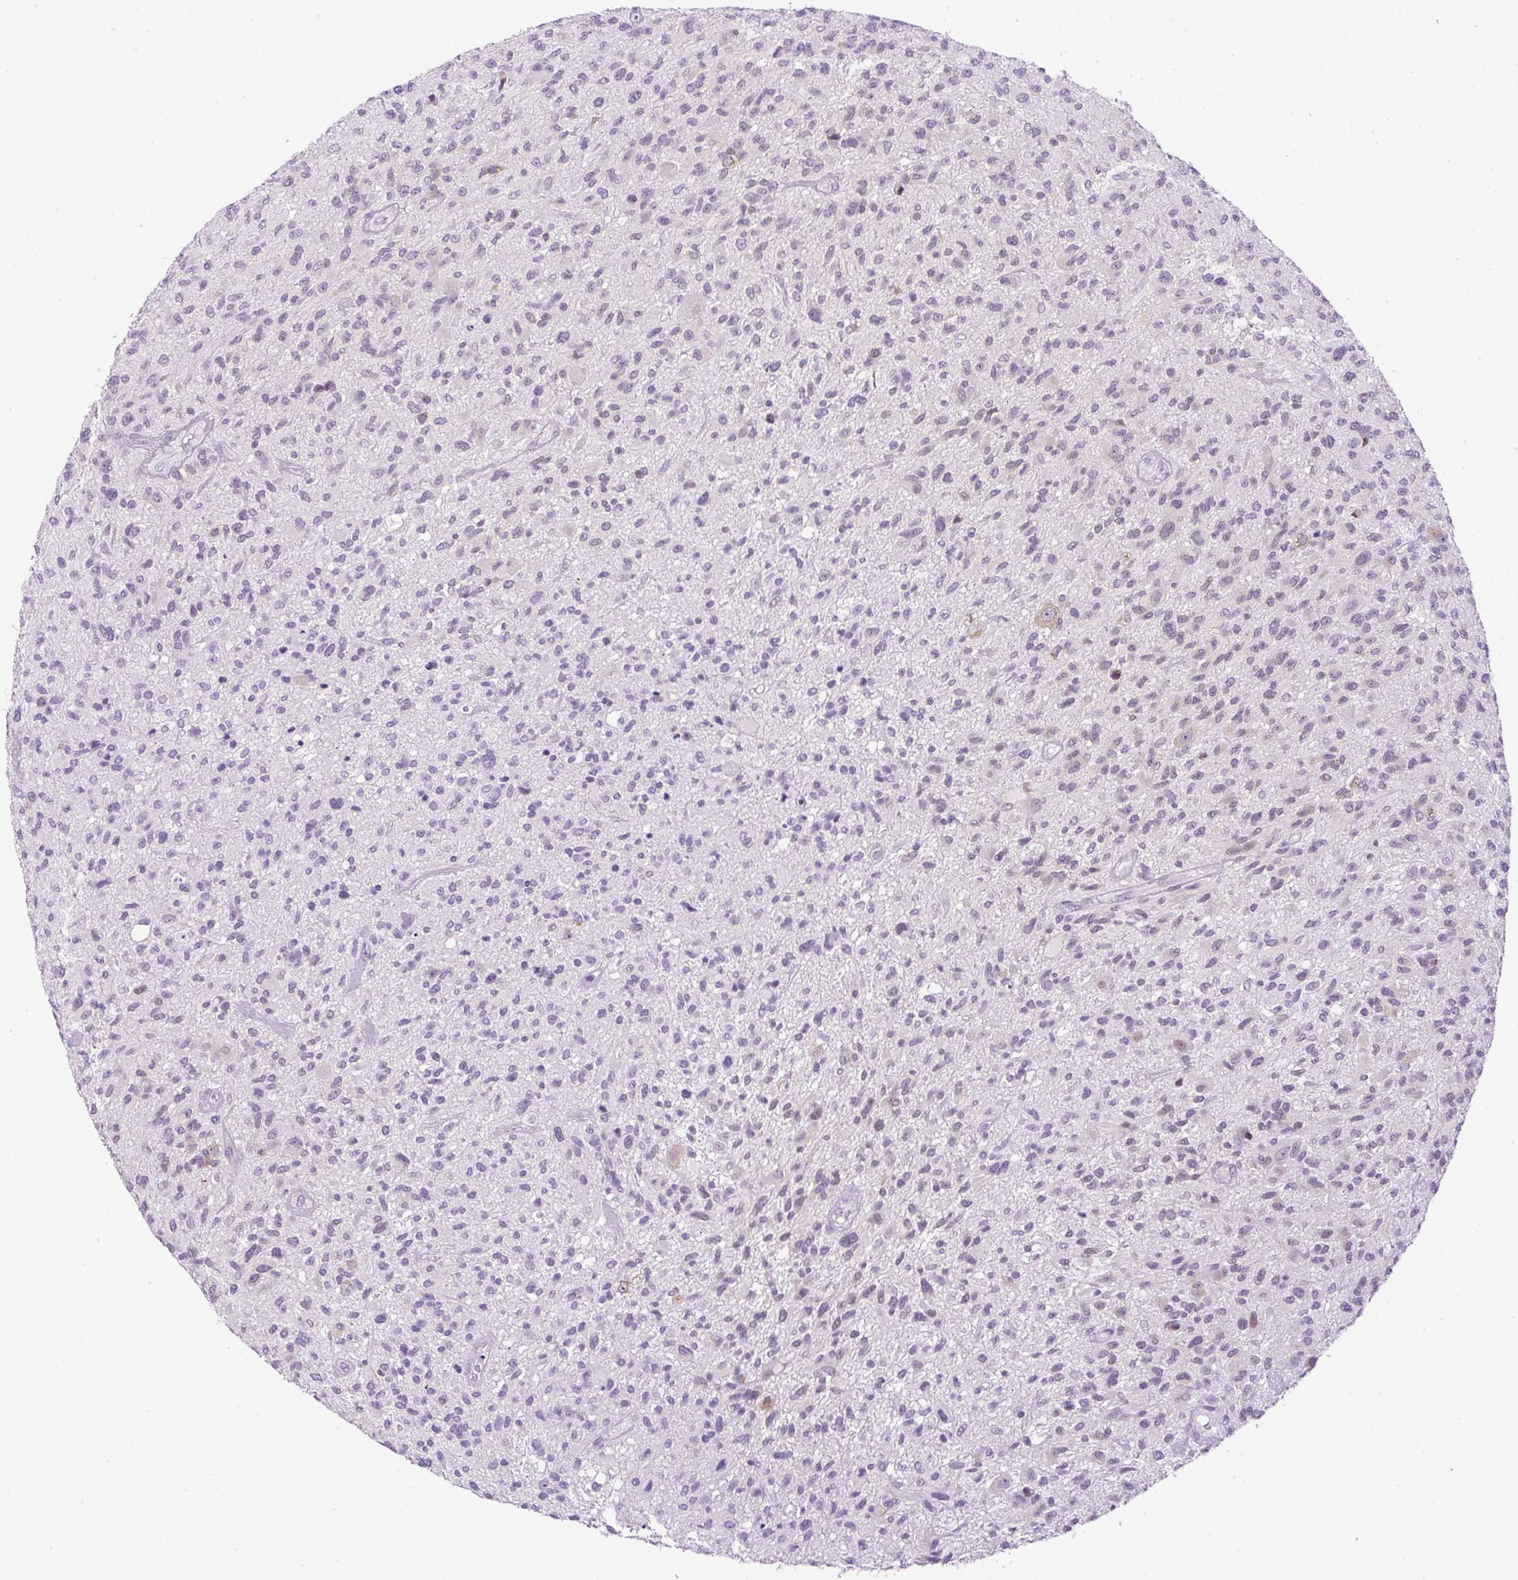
{"staining": {"intensity": "negative", "quantity": "none", "location": "none"}, "tissue": "glioma", "cell_type": "Tumor cells", "image_type": "cancer", "snomed": [{"axis": "morphology", "description": "Glioma, malignant, High grade"}, {"axis": "topography", "description": "Brain"}], "caption": "Protein analysis of glioma reveals no significant positivity in tumor cells.", "gene": "RHBDD2", "patient": {"sex": "male", "age": 47}}